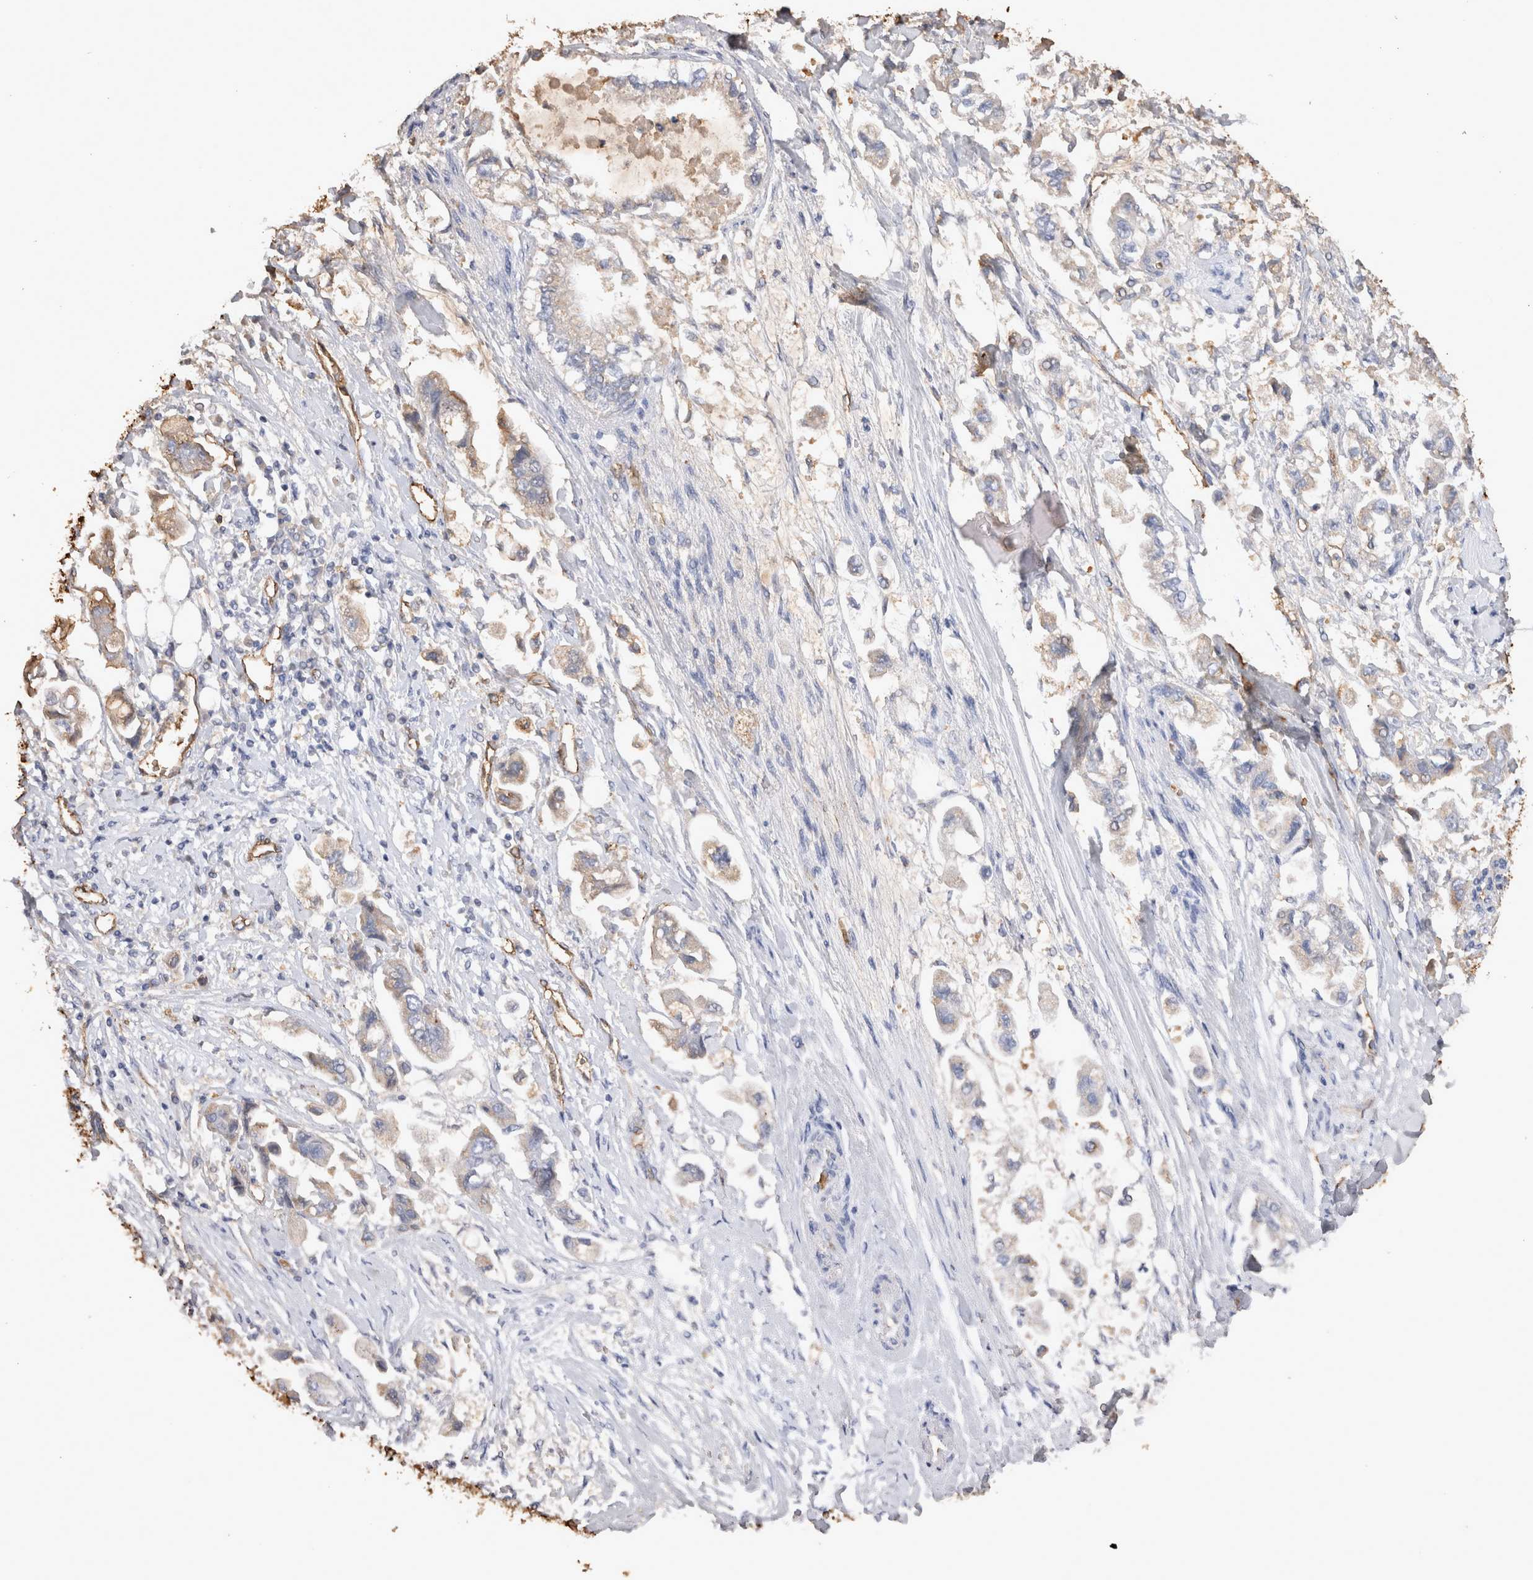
{"staining": {"intensity": "weak", "quantity": "<25%", "location": "cytoplasmic/membranous"}, "tissue": "stomach cancer", "cell_type": "Tumor cells", "image_type": "cancer", "snomed": [{"axis": "morphology", "description": "Adenocarcinoma, NOS"}, {"axis": "topography", "description": "Stomach"}], "caption": "The image exhibits no significant expression in tumor cells of stomach cancer (adenocarcinoma).", "gene": "IL17RC", "patient": {"sex": "male", "age": 62}}